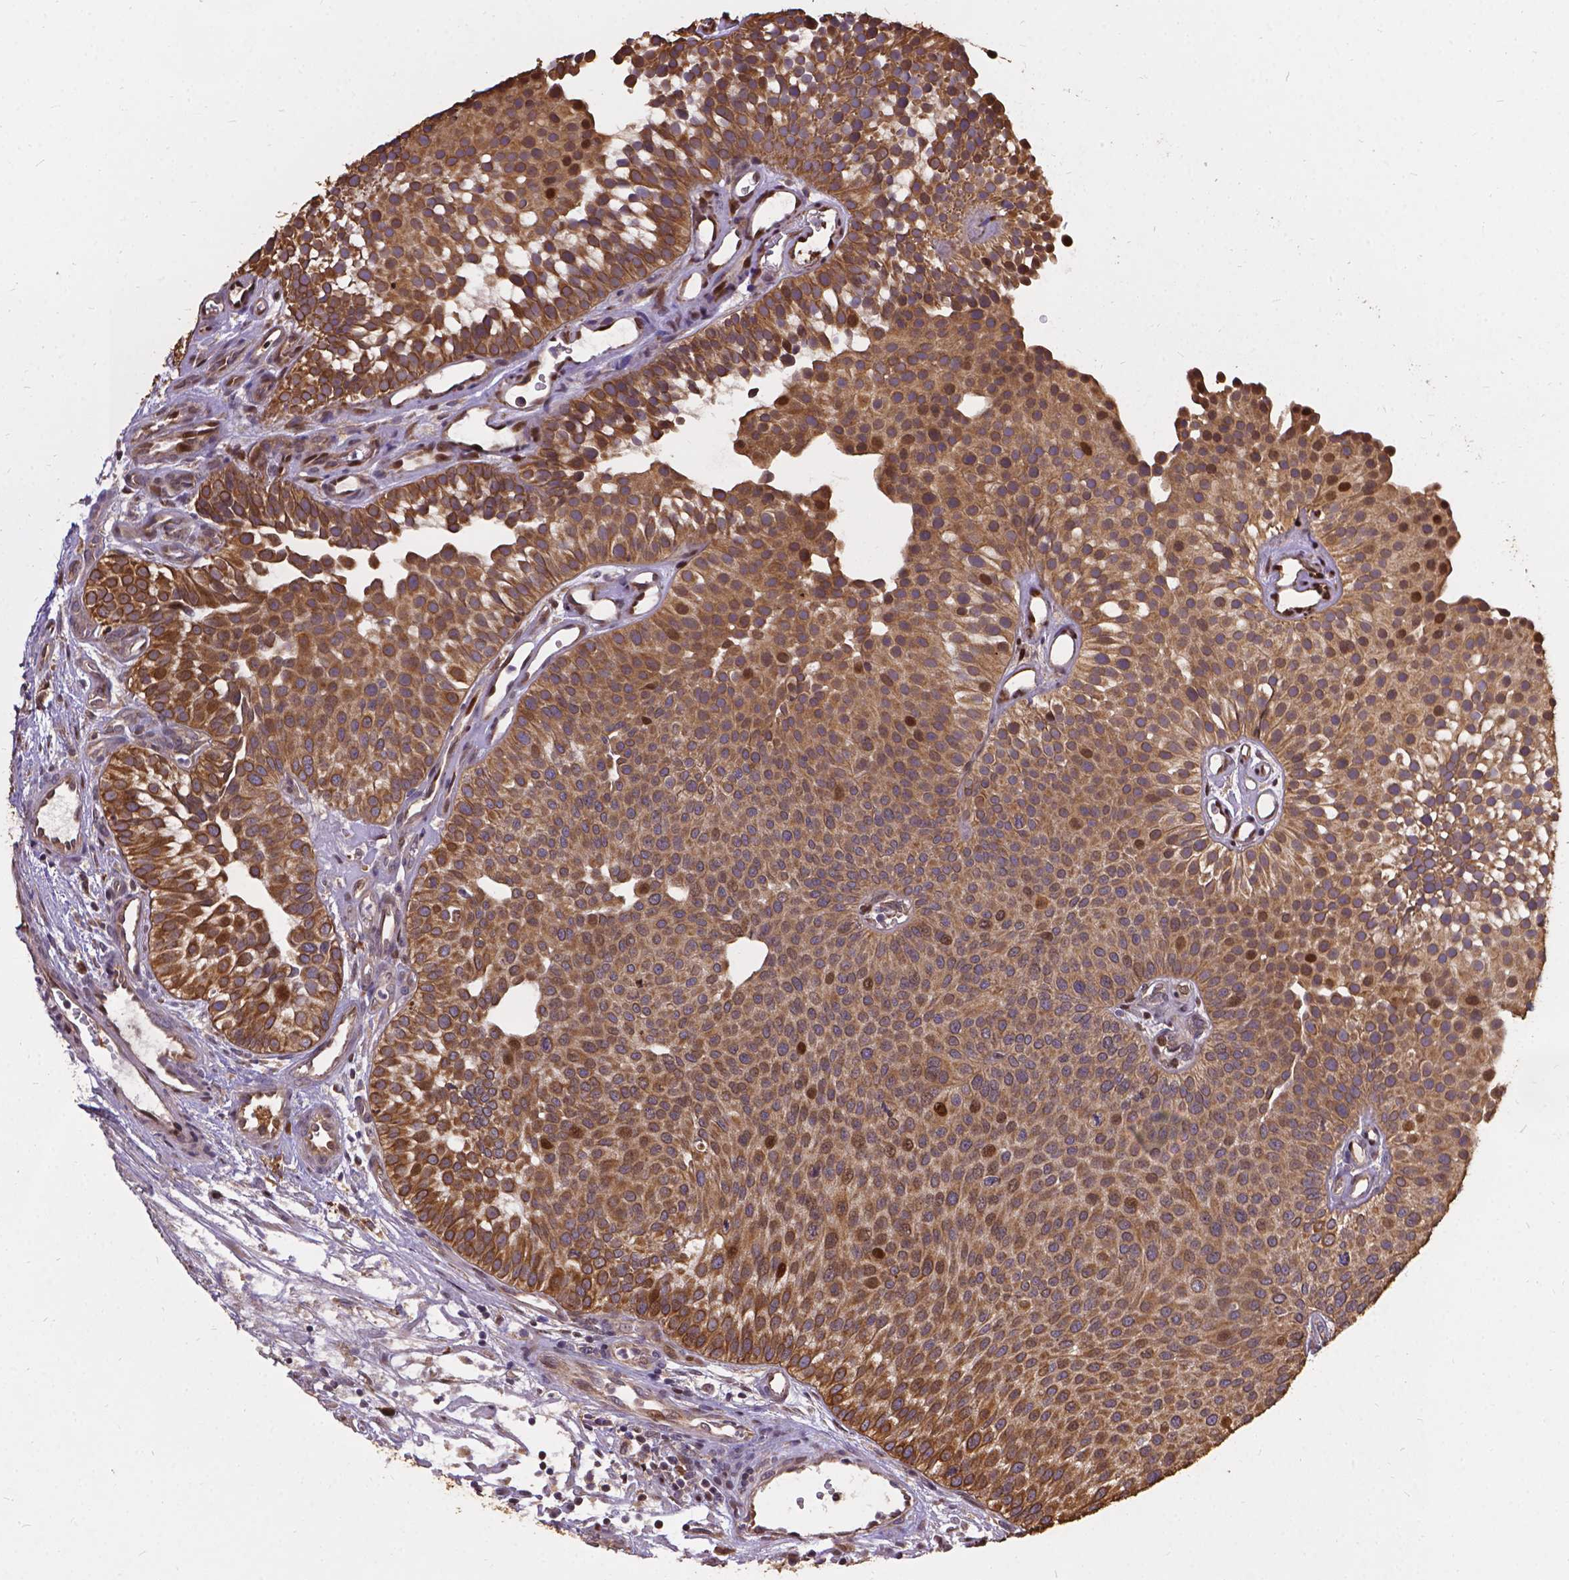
{"staining": {"intensity": "moderate", "quantity": ">75%", "location": "cytoplasmic/membranous,nuclear"}, "tissue": "urothelial cancer", "cell_type": "Tumor cells", "image_type": "cancer", "snomed": [{"axis": "morphology", "description": "Urothelial carcinoma, Low grade"}, {"axis": "topography", "description": "Urinary bladder"}], "caption": "The image demonstrates staining of urothelial carcinoma (low-grade), revealing moderate cytoplasmic/membranous and nuclear protein expression (brown color) within tumor cells.", "gene": "DENND6A", "patient": {"sex": "female", "age": 87}}